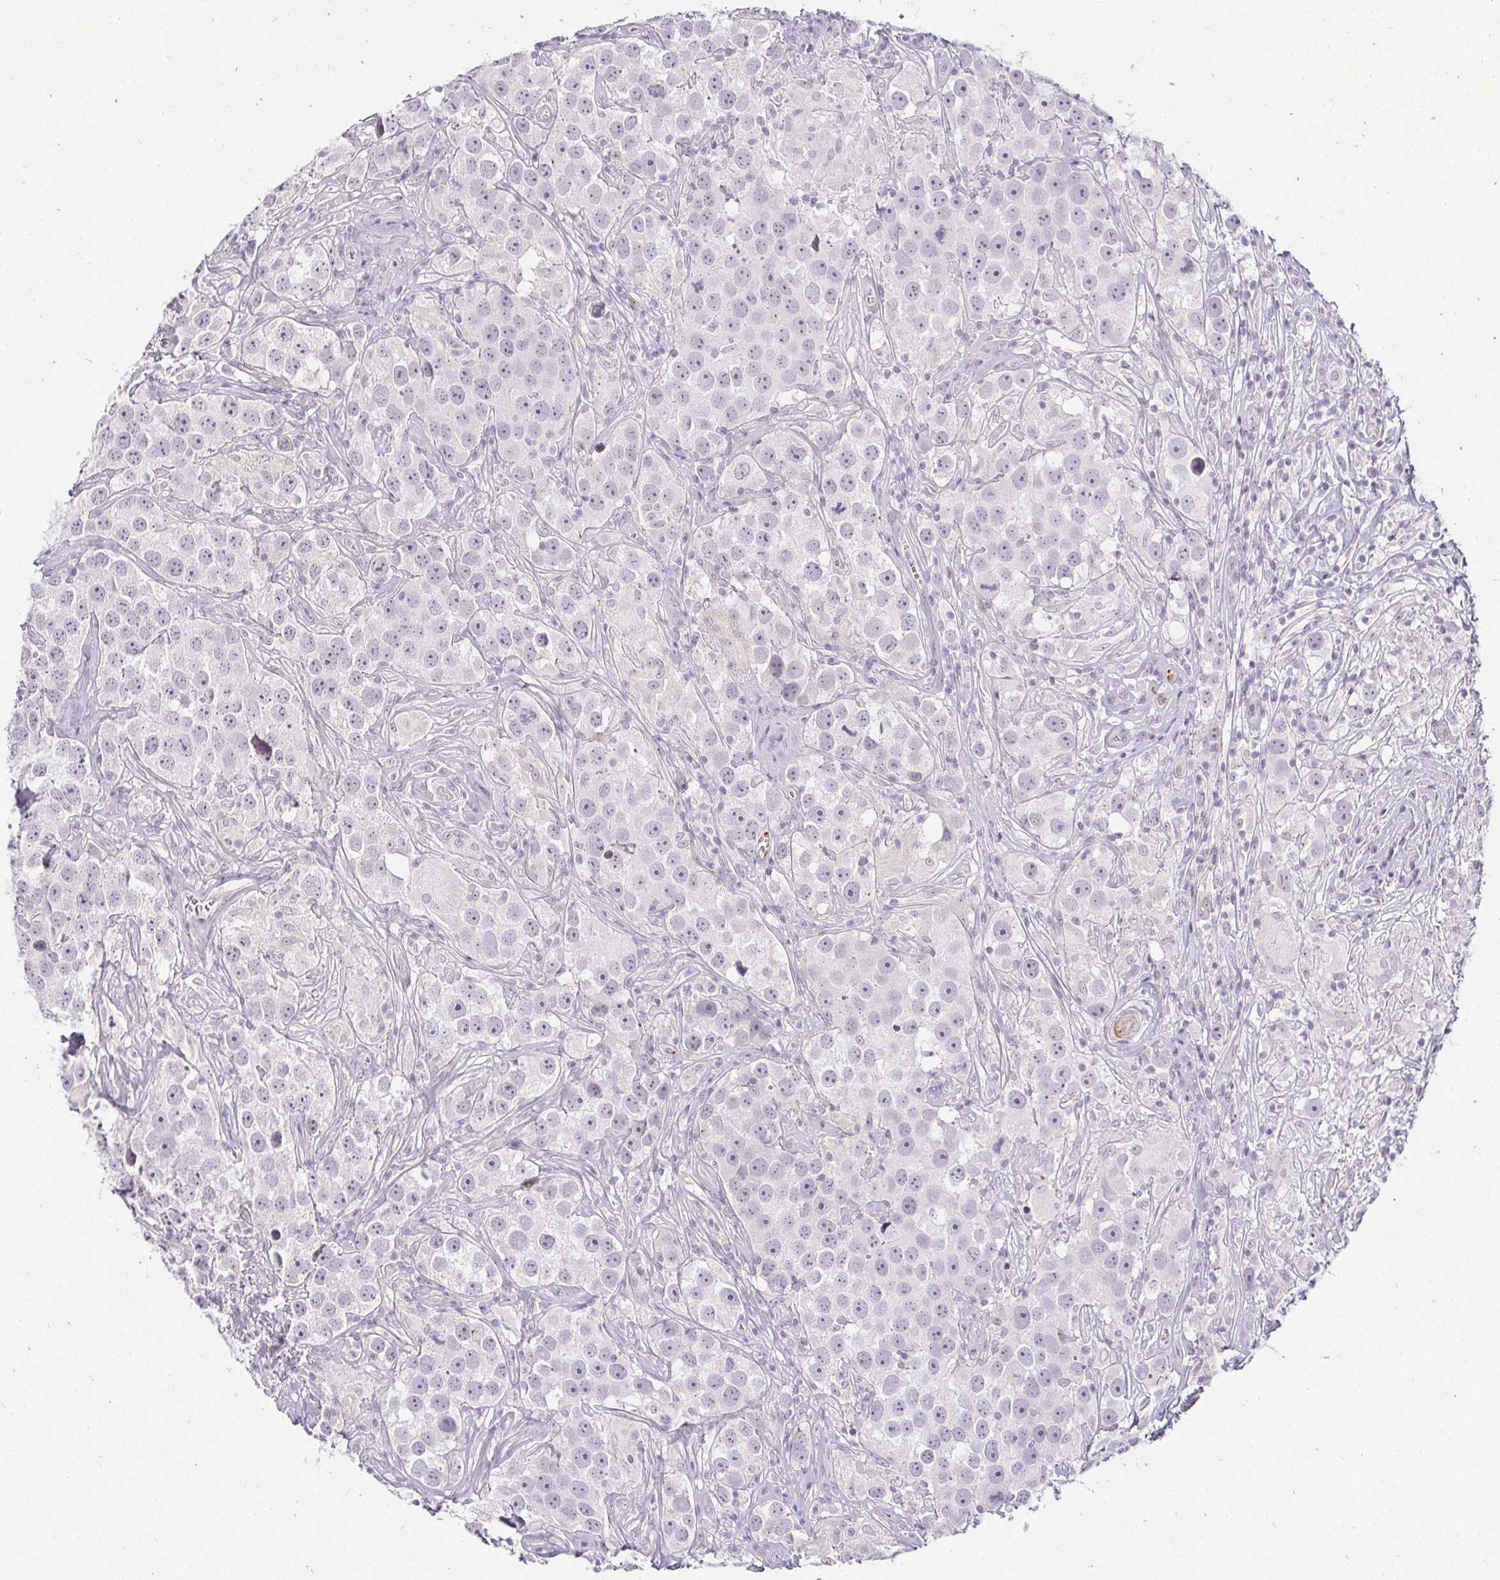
{"staining": {"intensity": "negative", "quantity": "none", "location": "none"}, "tissue": "testis cancer", "cell_type": "Tumor cells", "image_type": "cancer", "snomed": [{"axis": "morphology", "description": "Seminoma, NOS"}, {"axis": "topography", "description": "Testis"}], "caption": "Histopathology image shows no protein expression in tumor cells of testis cancer (seminoma) tissue.", "gene": "ACAN", "patient": {"sex": "male", "age": 49}}